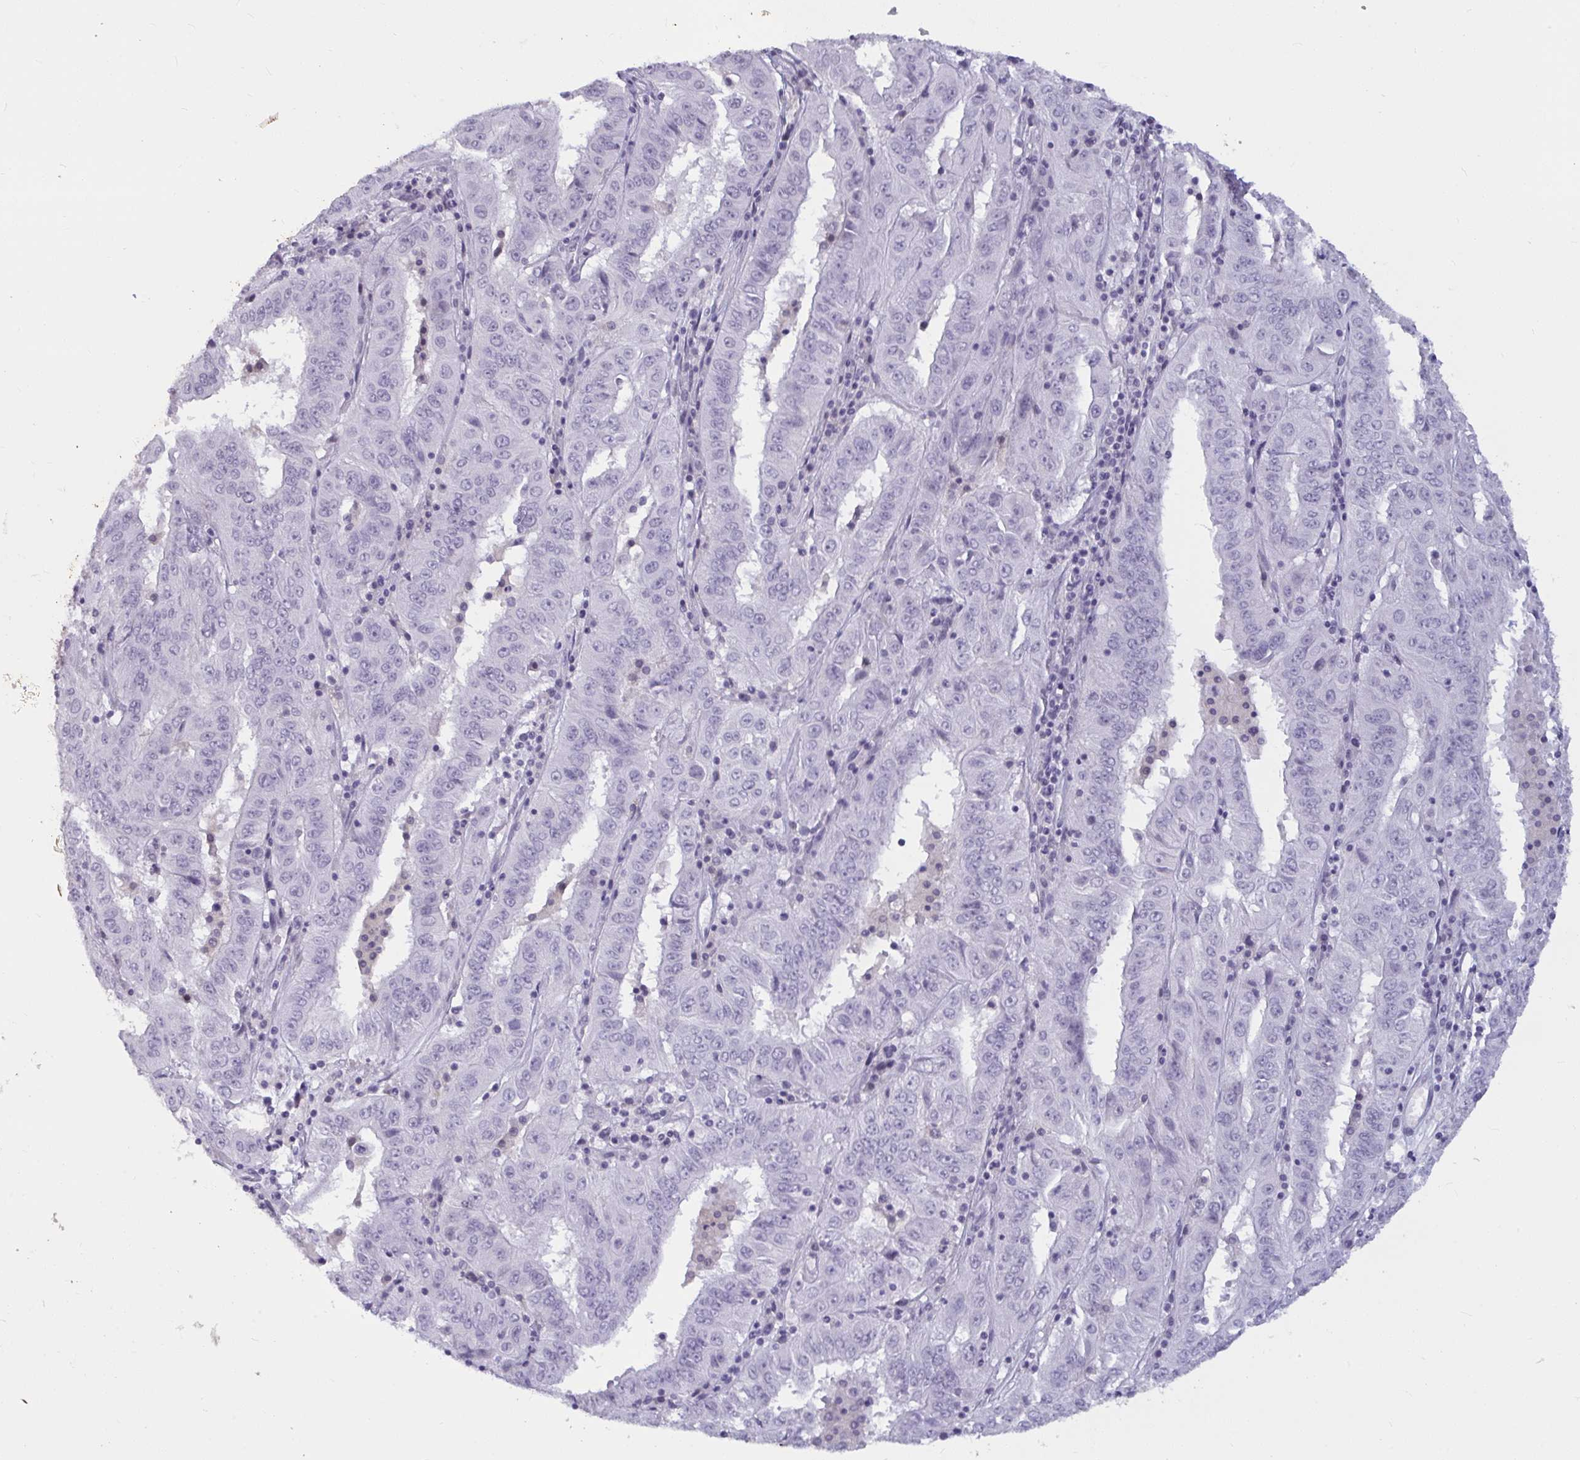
{"staining": {"intensity": "negative", "quantity": "none", "location": "none"}, "tissue": "pancreatic cancer", "cell_type": "Tumor cells", "image_type": "cancer", "snomed": [{"axis": "morphology", "description": "Adenocarcinoma, NOS"}, {"axis": "topography", "description": "Pancreas"}], "caption": "Pancreatic adenocarcinoma stained for a protein using IHC shows no positivity tumor cells.", "gene": "TBC1D4", "patient": {"sex": "male", "age": 63}}